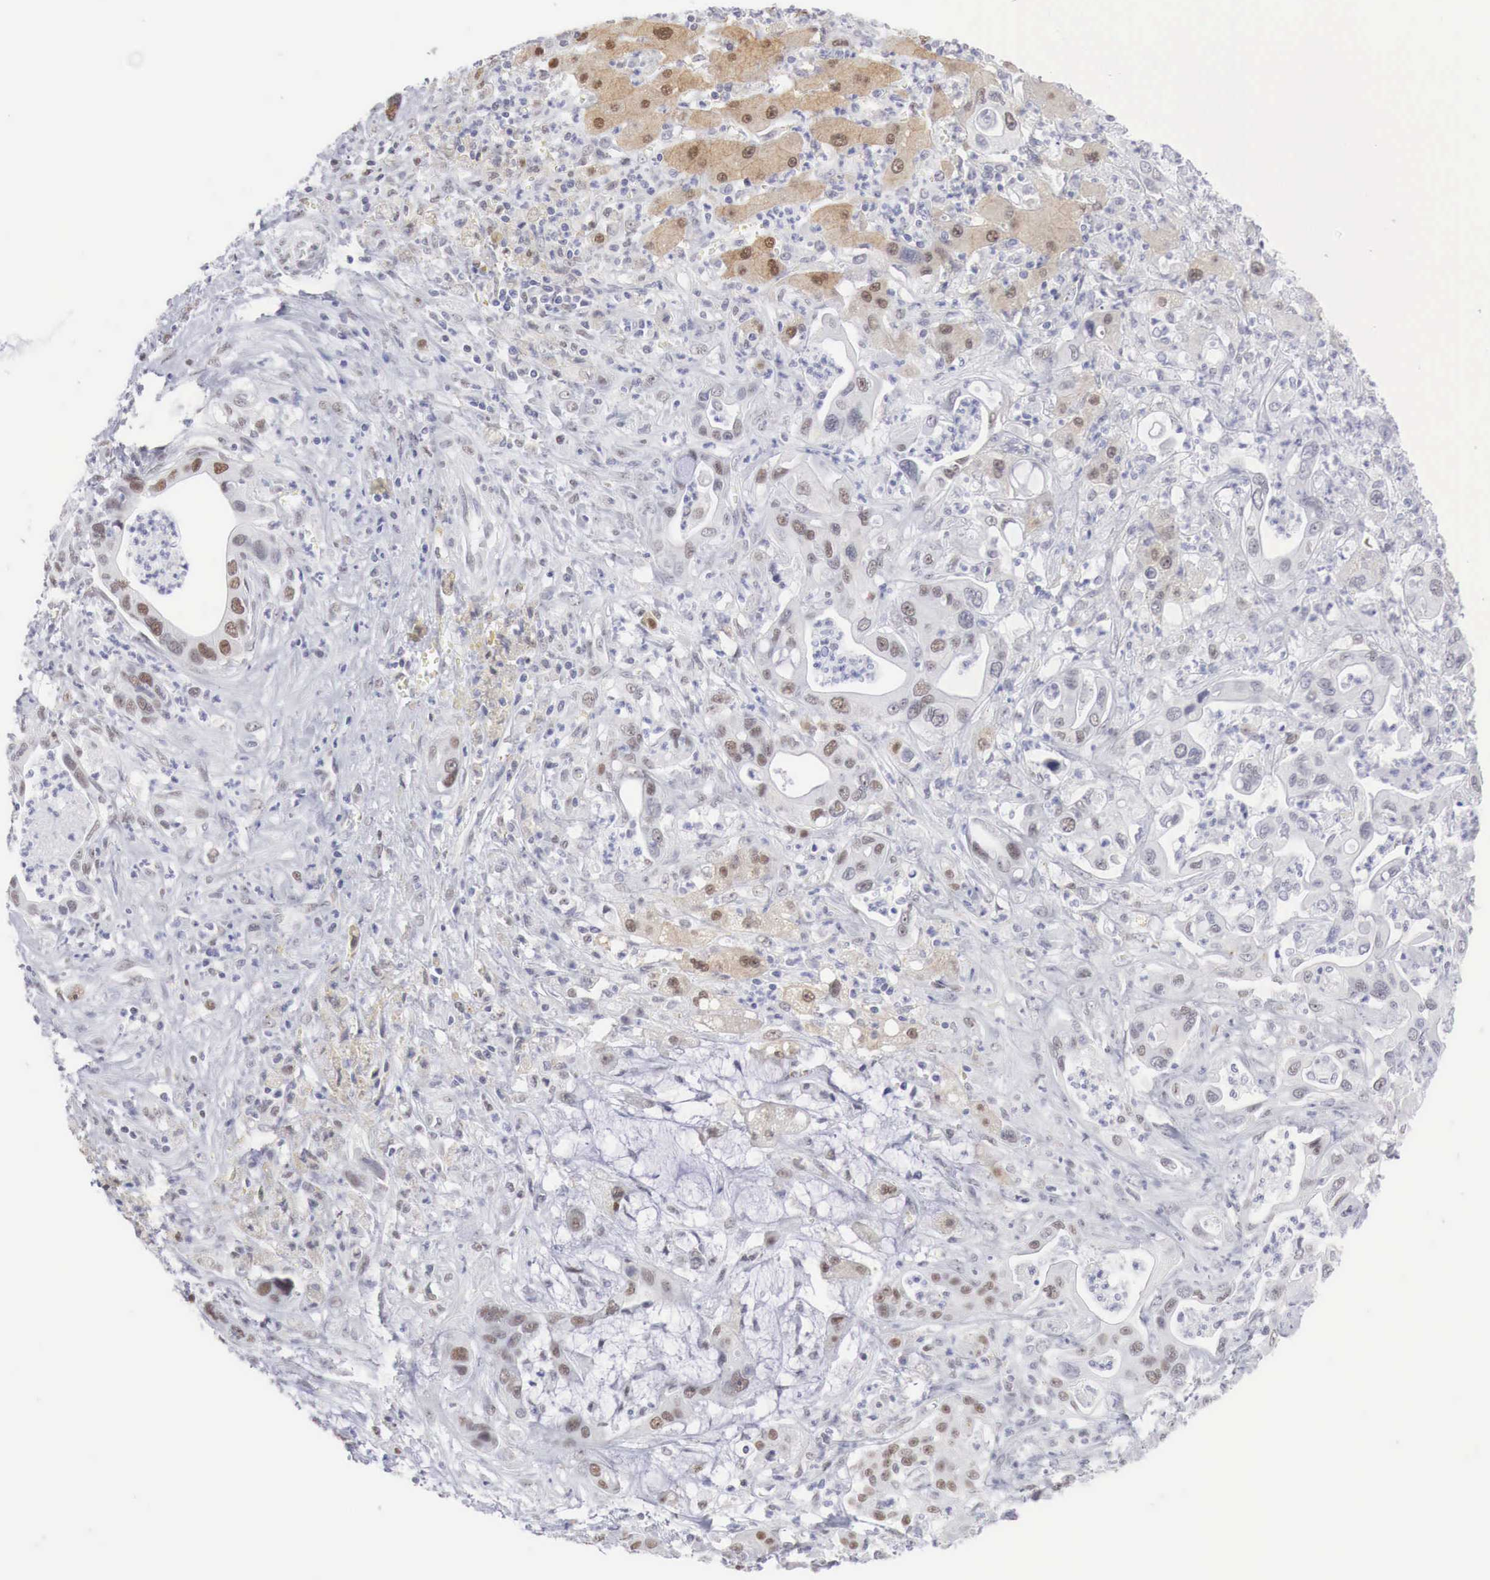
{"staining": {"intensity": "moderate", "quantity": ">75%", "location": "nuclear"}, "tissue": "liver cancer", "cell_type": "Tumor cells", "image_type": "cancer", "snomed": [{"axis": "morphology", "description": "Cholangiocarcinoma"}, {"axis": "topography", "description": "Liver"}], "caption": "This is a histology image of immunohistochemistry staining of liver cholangiocarcinoma, which shows moderate positivity in the nuclear of tumor cells.", "gene": "FOXP2", "patient": {"sex": "female", "age": 65}}